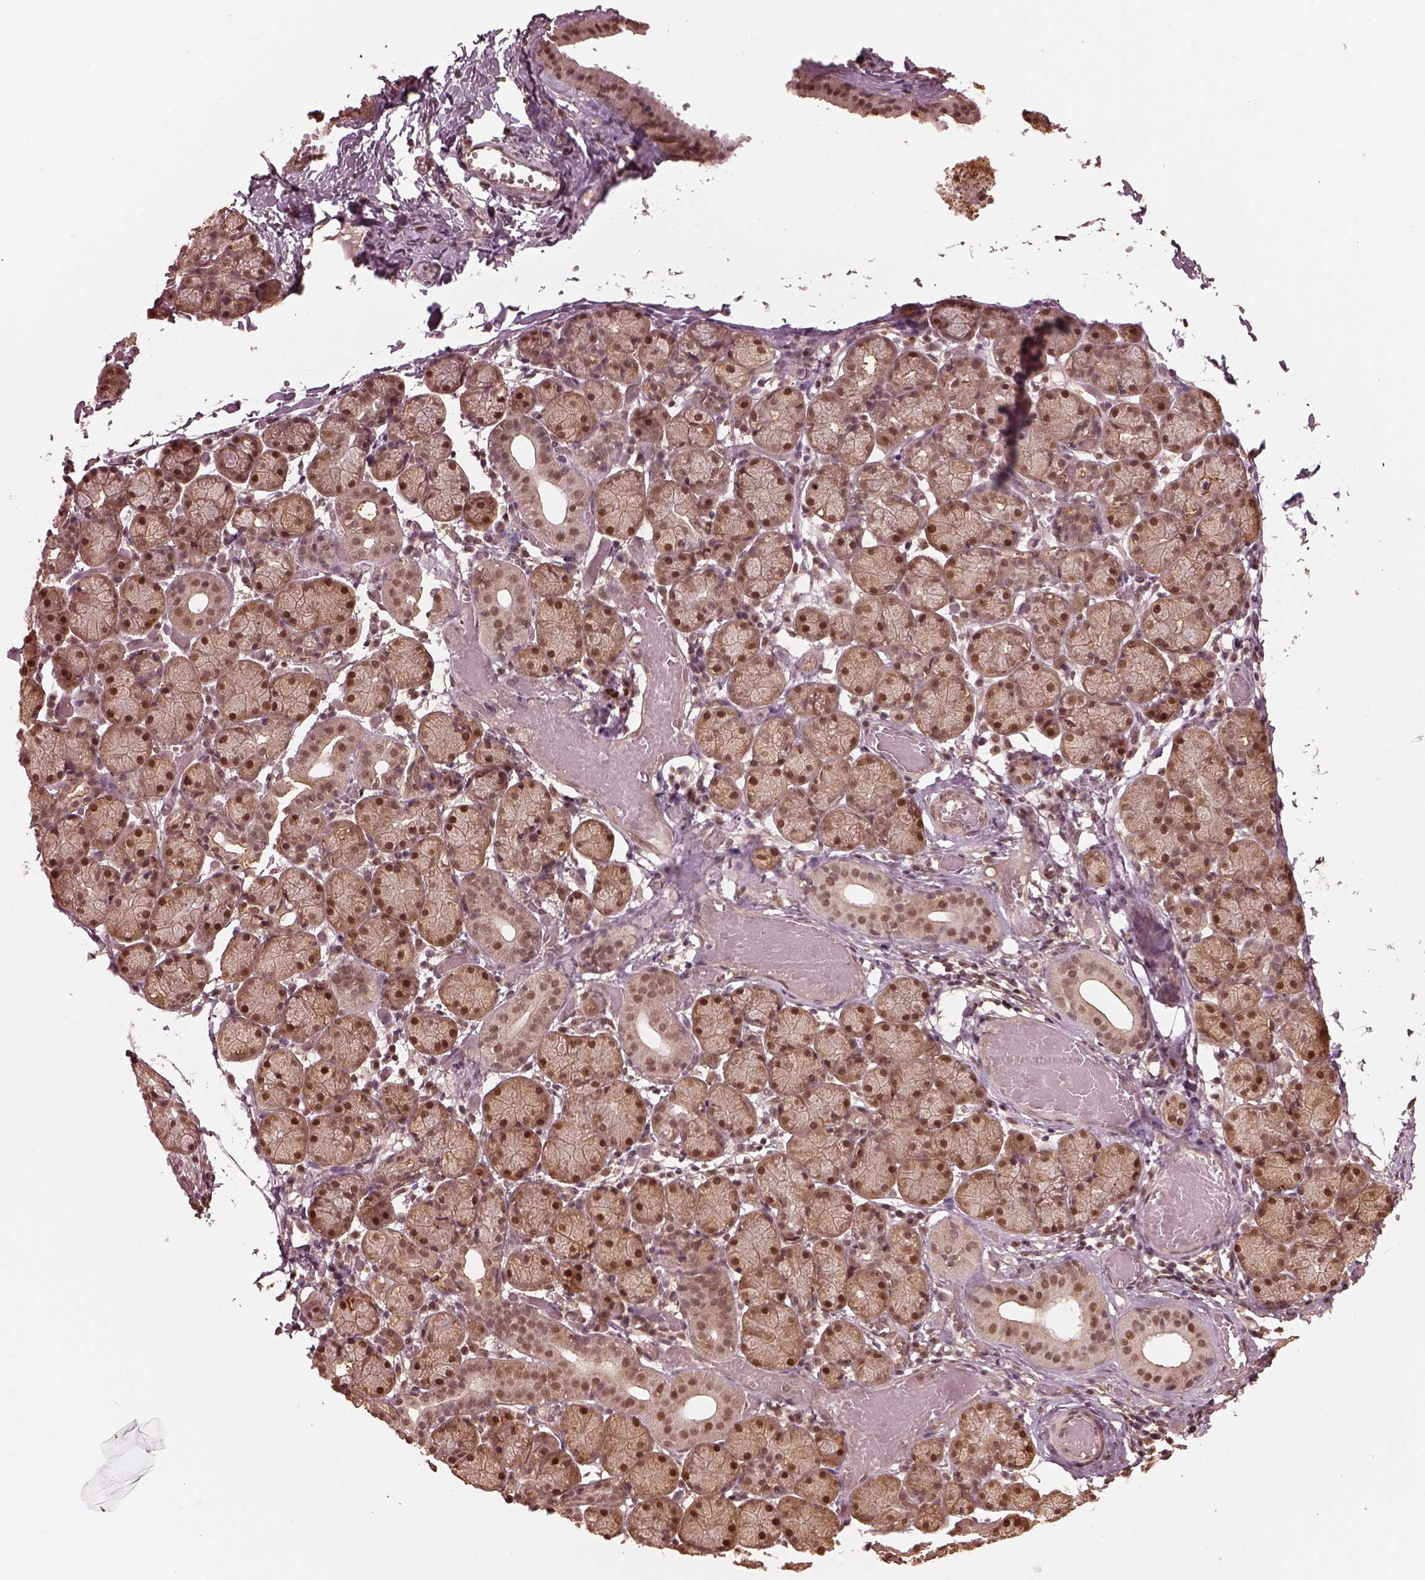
{"staining": {"intensity": "moderate", "quantity": "25%-75%", "location": "cytoplasmic/membranous,nuclear"}, "tissue": "salivary gland", "cell_type": "Glandular cells", "image_type": "normal", "snomed": [{"axis": "morphology", "description": "Normal tissue, NOS"}, {"axis": "topography", "description": "Salivary gland"}], "caption": "Protein expression analysis of normal human salivary gland reveals moderate cytoplasmic/membranous,nuclear staining in approximately 25%-75% of glandular cells. (brown staining indicates protein expression, while blue staining denotes nuclei).", "gene": "PSMC5", "patient": {"sex": "female", "age": 24}}